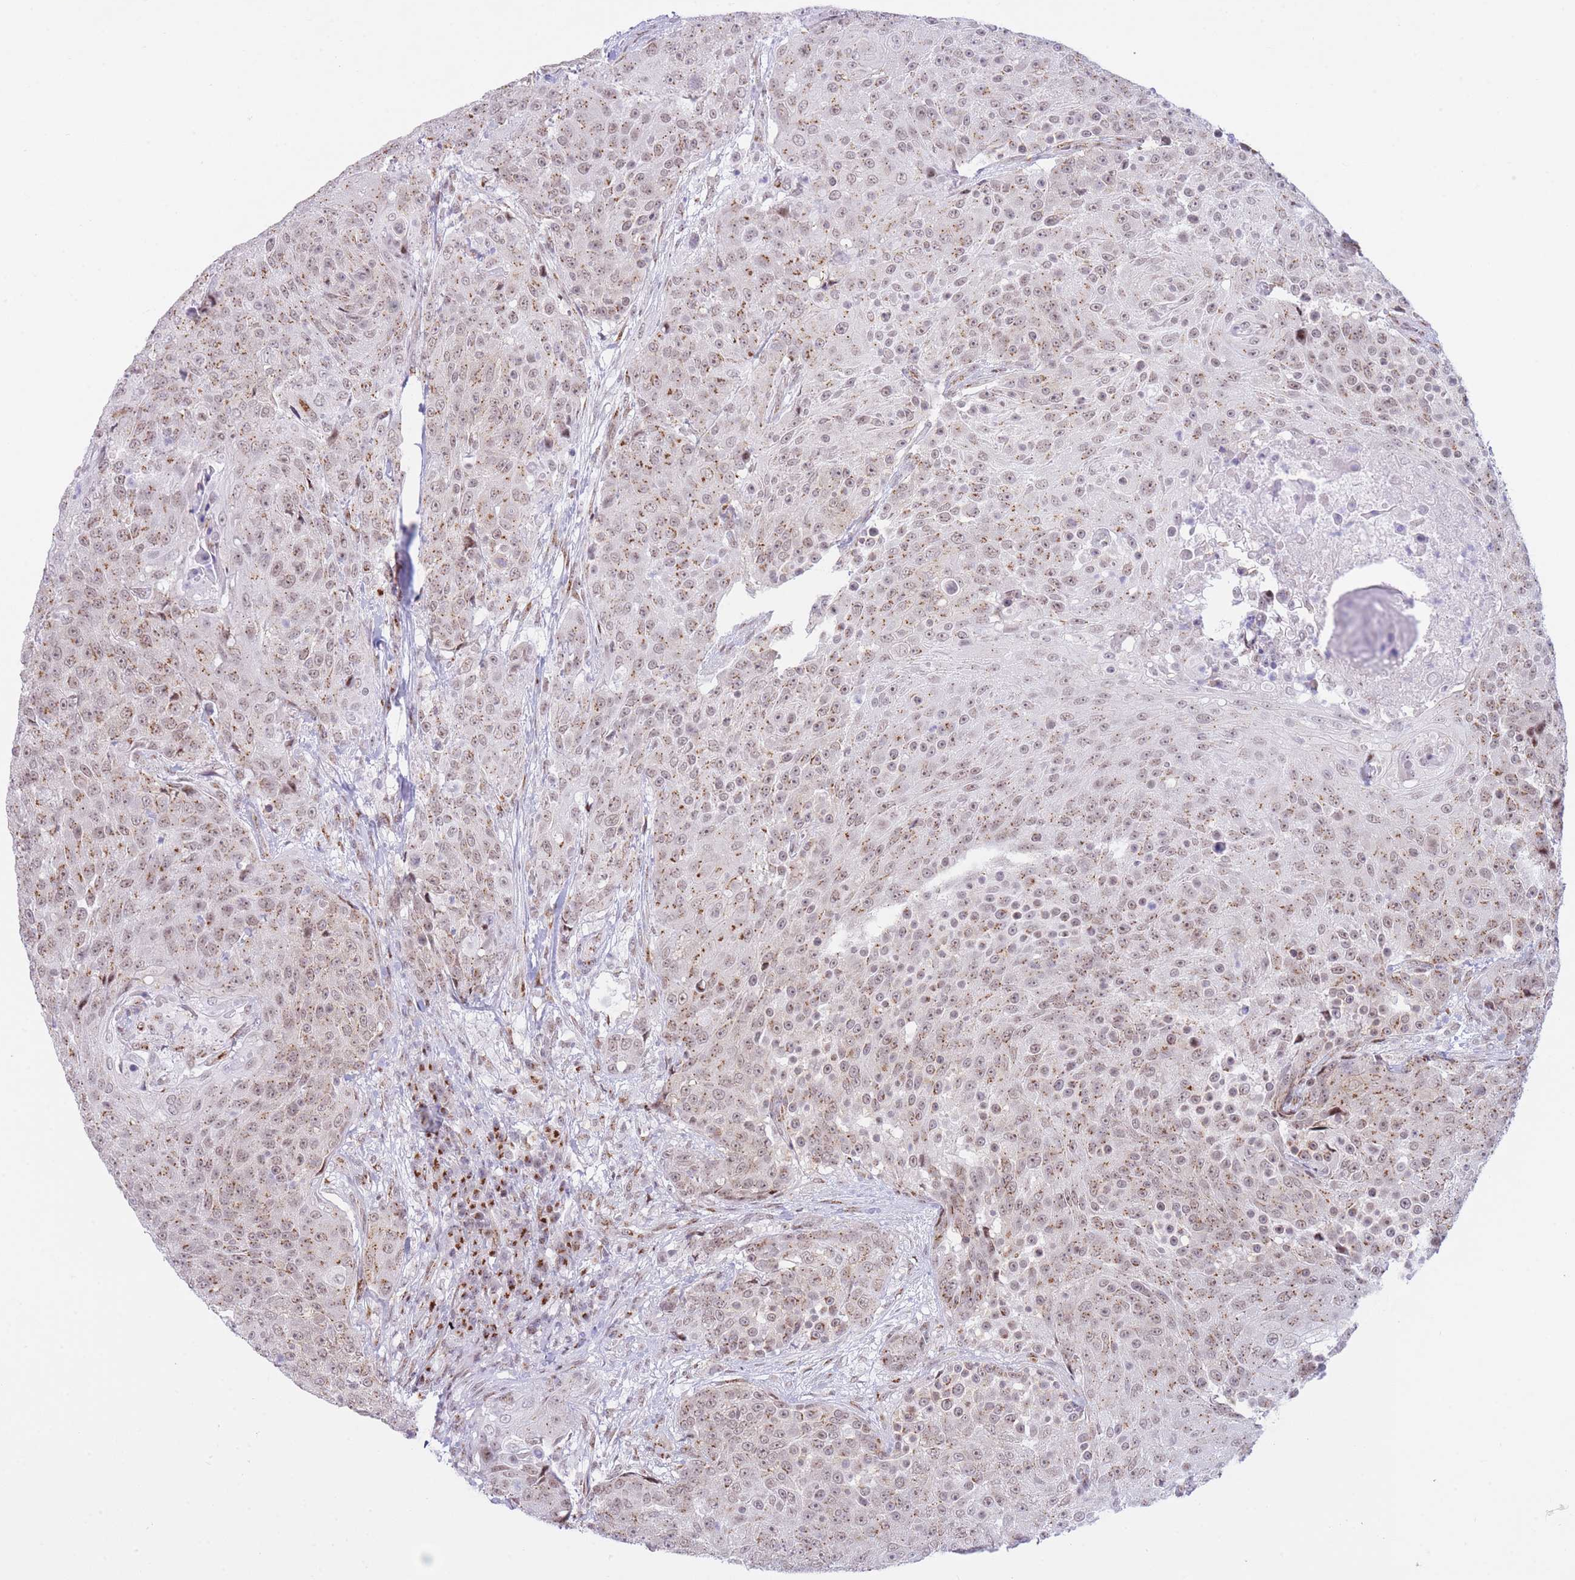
{"staining": {"intensity": "moderate", "quantity": ">75%", "location": "cytoplasmic/membranous,nuclear"}, "tissue": "urothelial cancer", "cell_type": "Tumor cells", "image_type": "cancer", "snomed": [{"axis": "morphology", "description": "Urothelial carcinoma, High grade"}, {"axis": "topography", "description": "Urinary bladder"}], "caption": "An immunohistochemistry photomicrograph of neoplastic tissue is shown. Protein staining in brown highlights moderate cytoplasmic/membranous and nuclear positivity in urothelial carcinoma (high-grade) within tumor cells.", "gene": "INO80C", "patient": {"sex": "female", "age": 63}}